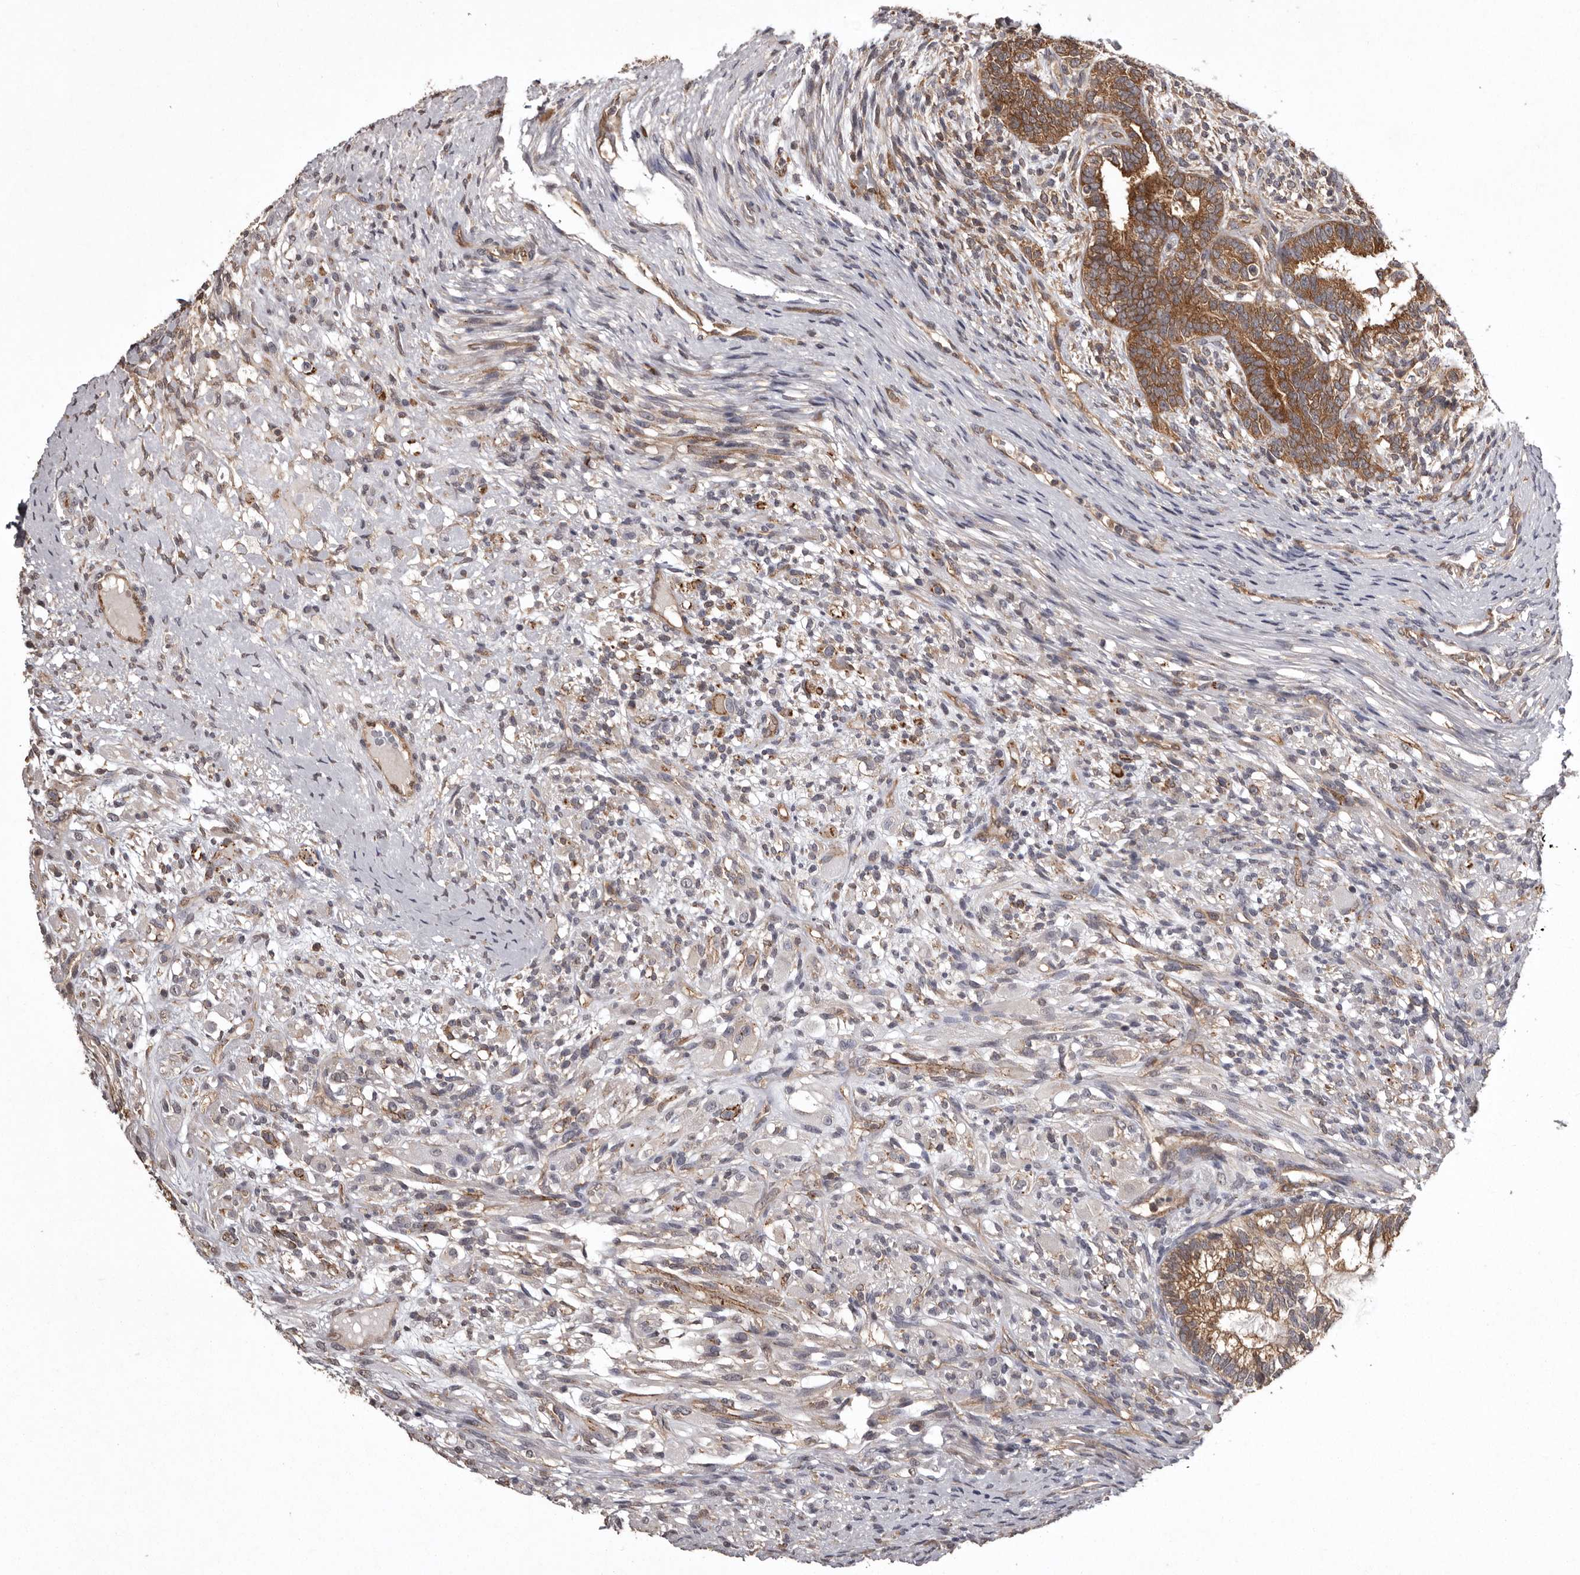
{"staining": {"intensity": "moderate", "quantity": ">75%", "location": "cytoplasmic/membranous"}, "tissue": "testis cancer", "cell_type": "Tumor cells", "image_type": "cancer", "snomed": [{"axis": "morphology", "description": "Seminoma, NOS"}, {"axis": "morphology", "description": "Carcinoma, Embryonal, NOS"}, {"axis": "topography", "description": "Testis"}], "caption": "Immunohistochemical staining of testis cancer (embryonal carcinoma) displays medium levels of moderate cytoplasmic/membranous expression in approximately >75% of tumor cells.", "gene": "DARS1", "patient": {"sex": "male", "age": 28}}